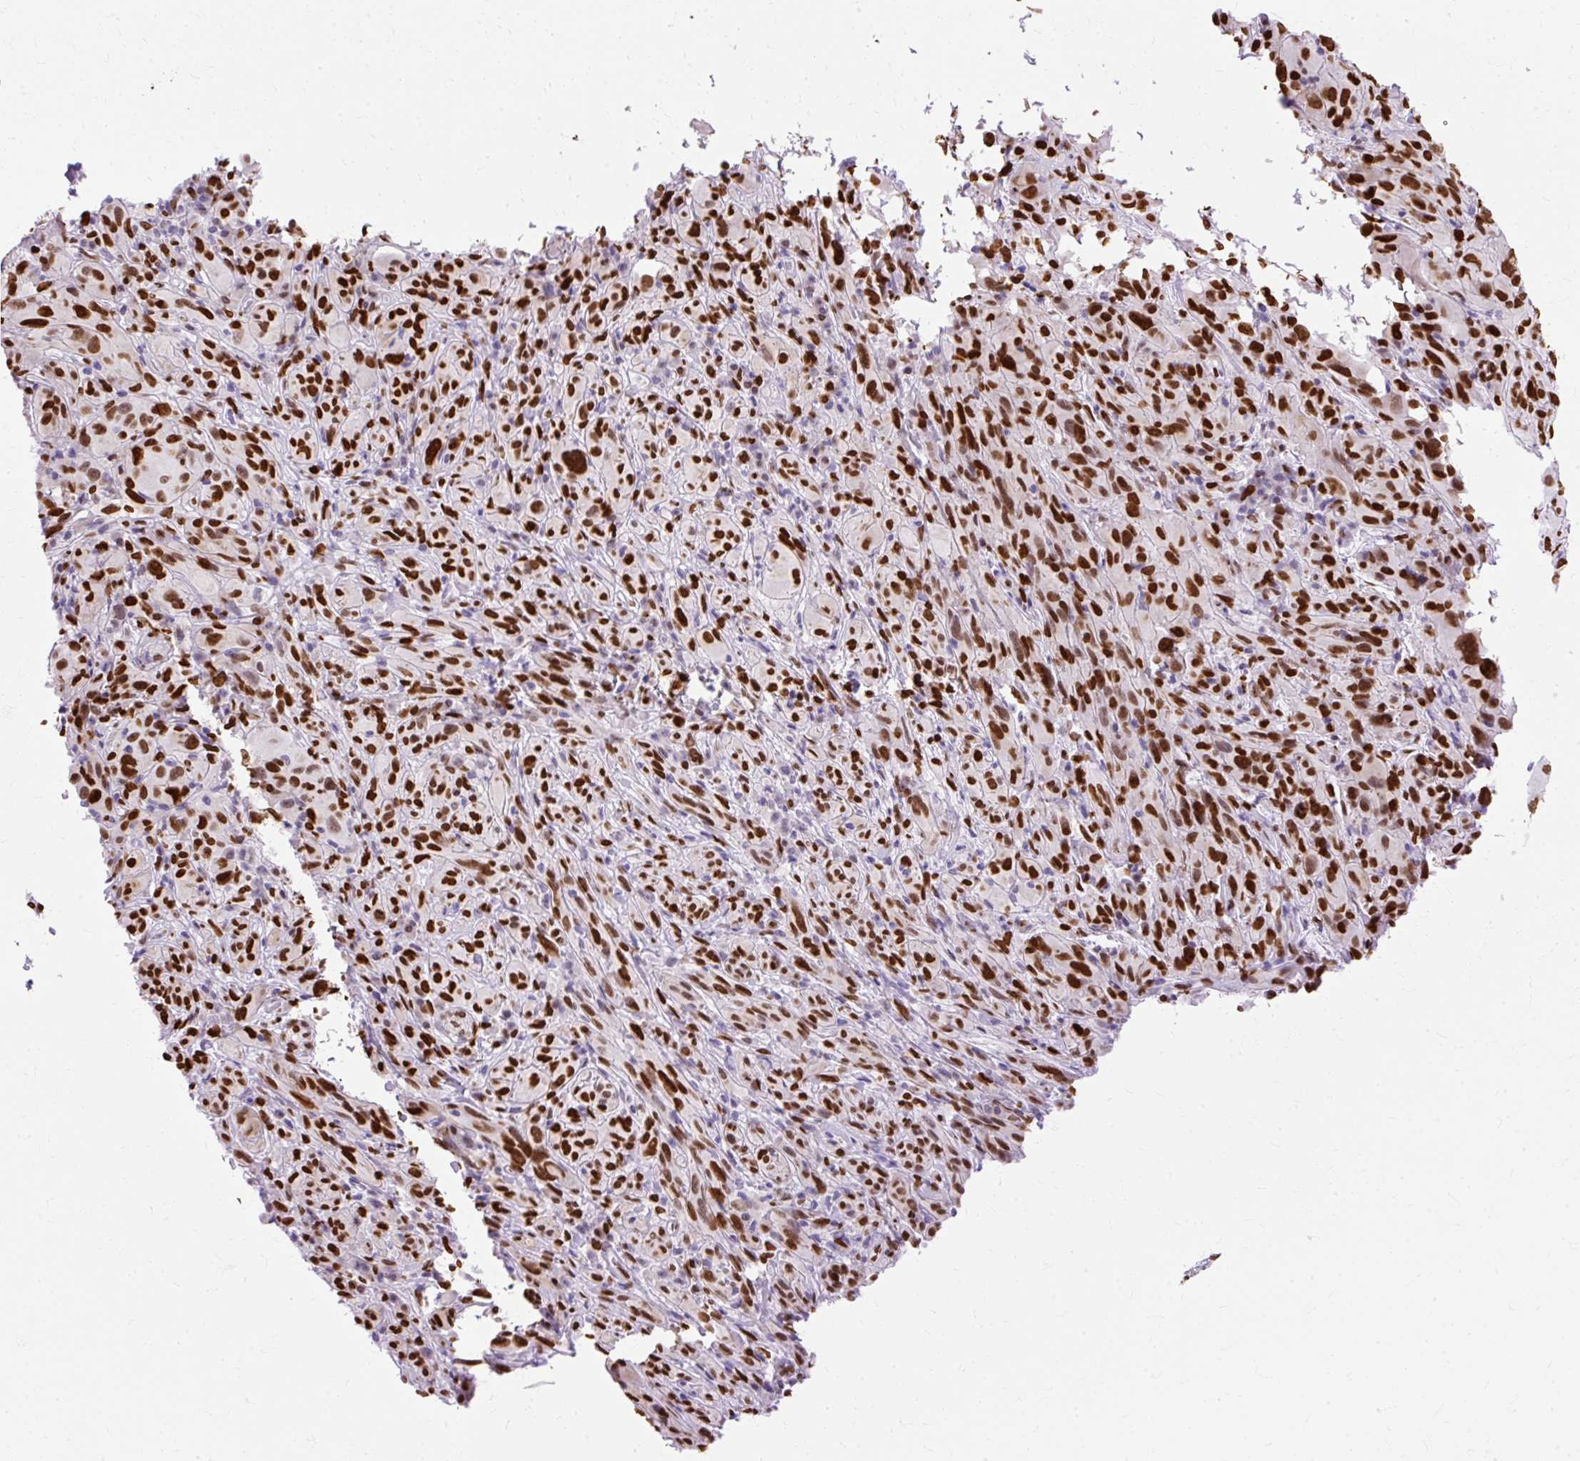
{"staining": {"intensity": "strong", "quantity": ">75%", "location": "nuclear"}, "tissue": "melanoma", "cell_type": "Tumor cells", "image_type": "cancer", "snomed": [{"axis": "morphology", "description": "Malignant melanoma, NOS"}, {"axis": "topography", "description": "Skin of head"}], "caption": "Malignant melanoma stained with a brown dye displays strong nuclear positive expression in approximately >75% of tumor cells.", "gene": "TMEM184C", "patient": {"sex": "male", "age": 96}}